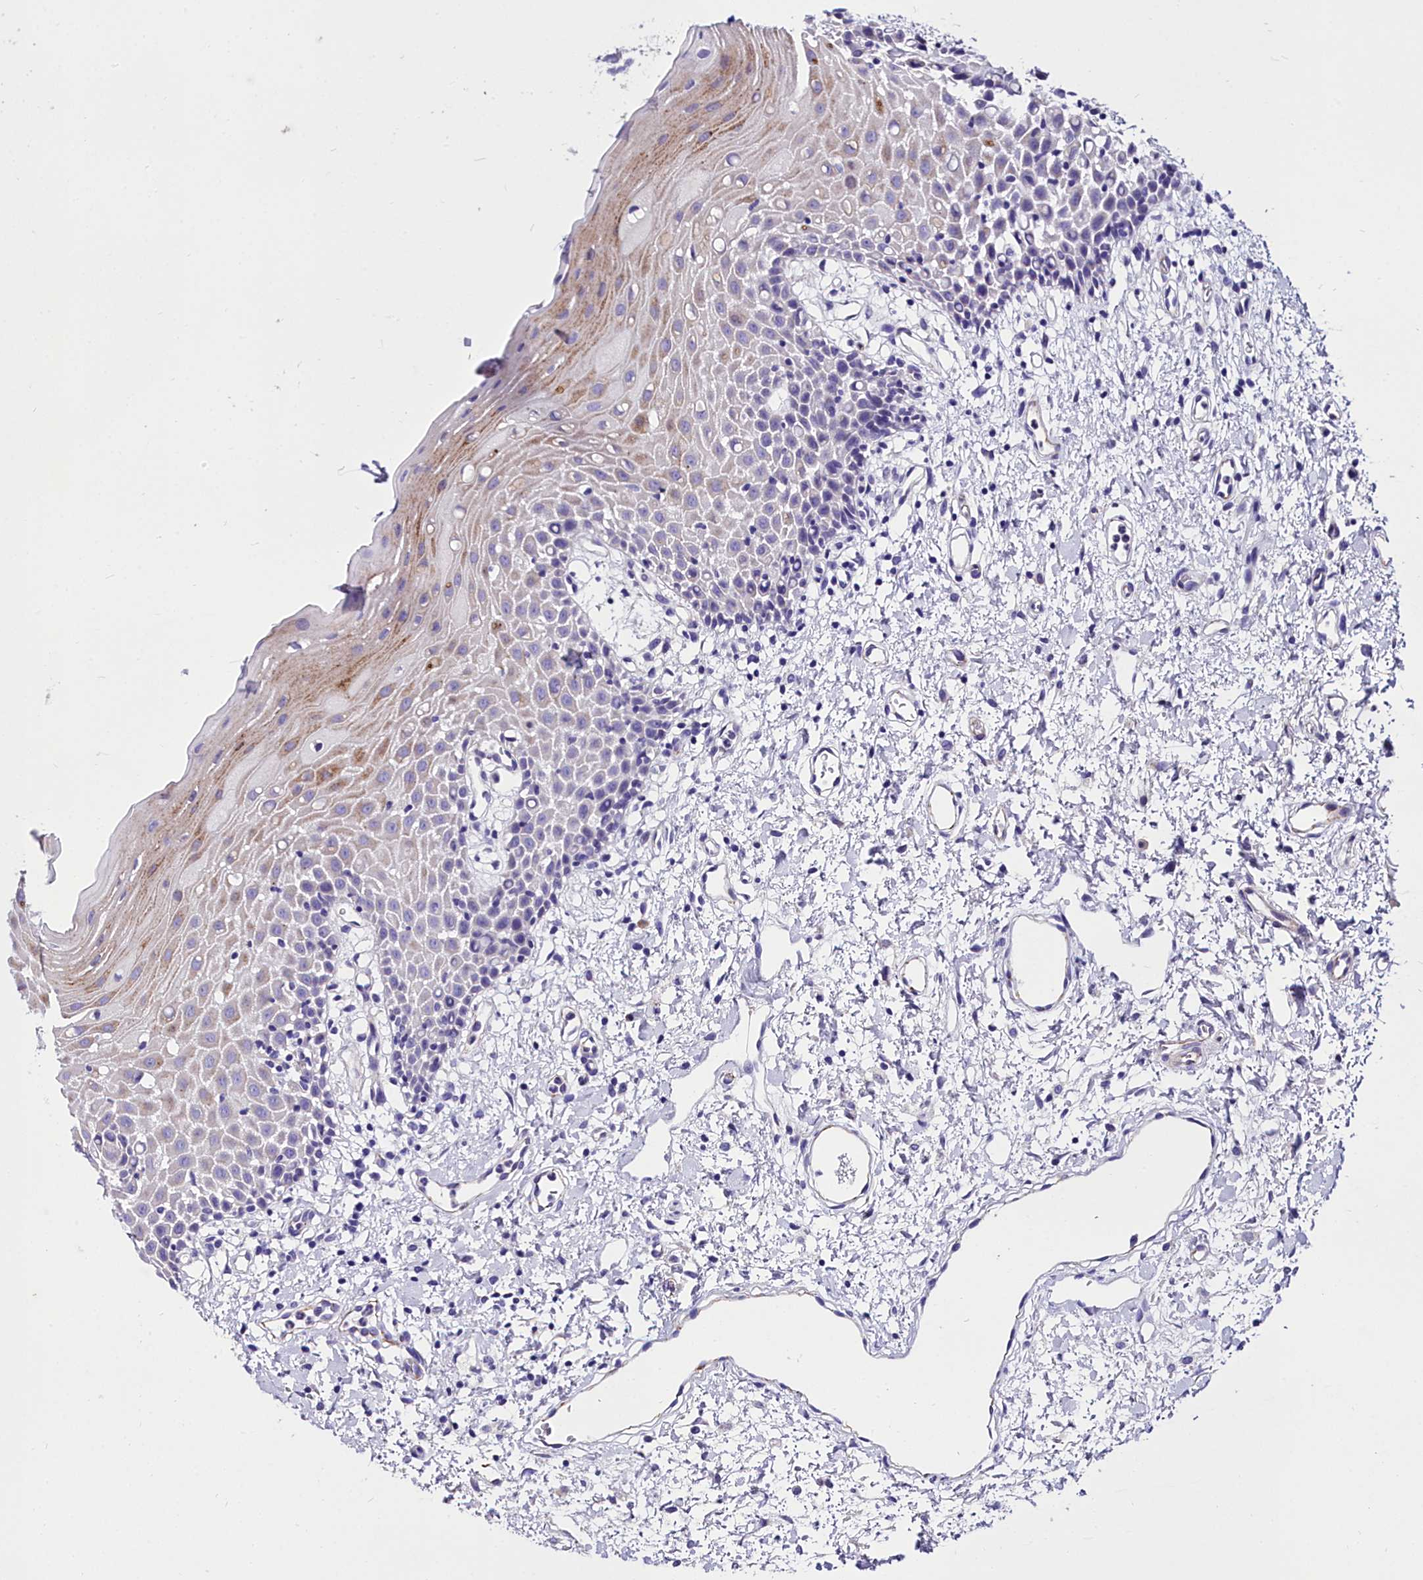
{"staining": {"intensity": "moderate", "quantity": "<25%", "location": "cytoplasmic/membranous"}, "tissue": "oral mucosa", "cell_type": "Squamous epithelial cells", "image_type": "normal", "snomed": [{"axis": "morphology", "description": "Normal tissue, NOS"}, {"axis": "topography", "description": "Oral tissue"}], "caption": "Immunohistochemistry micrograph of normal oral mucosa: oral mucosa stained using immunohistochemistry exhibits low levels of moderate protein expression localized specifically in the cytoplasmic/membranous of squamous epithelial cells, appearing as a cytoplasmic/membranous brown color.", "gene": "MS4A18", "patient": {"sex": "female", "age": 70}}